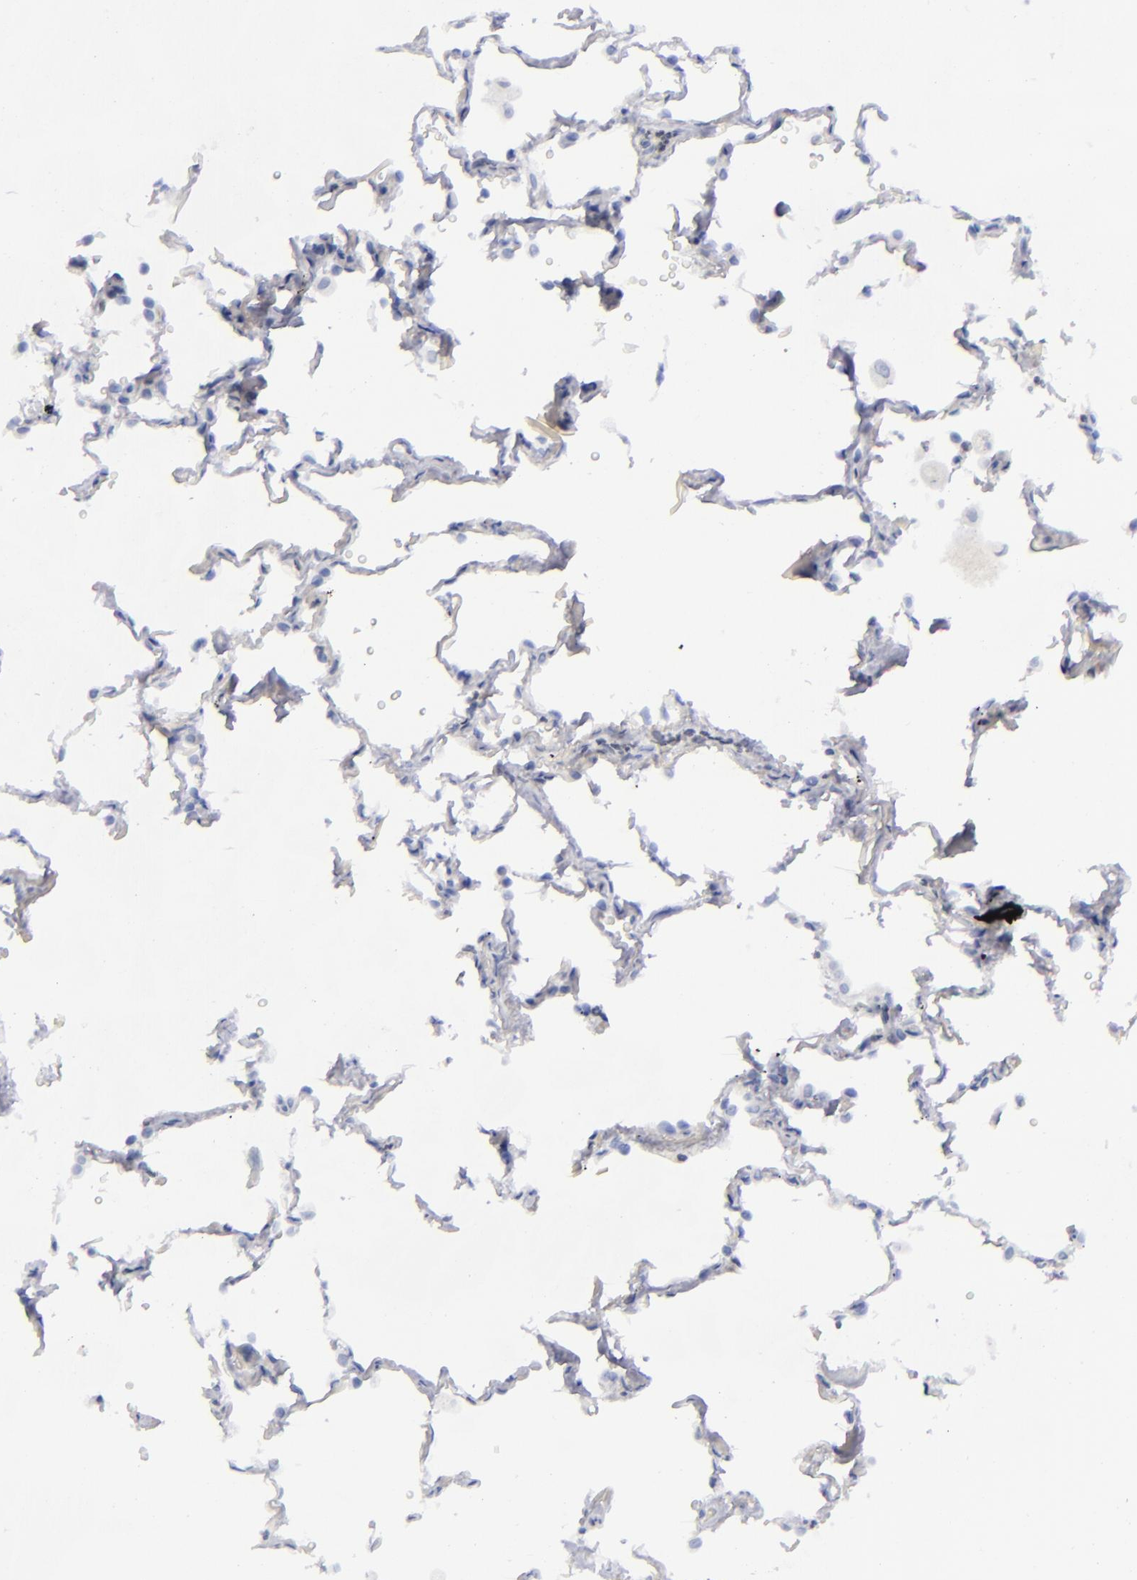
{"staining": {"intensity": "negative", "quantity": "none", "location": "none"}, "tissue": "lung cancer", "cell_type": "Tumor cells", "image_type": "cancer", "snomed": [{"axis": "morphology", "description": "Adenocarcinoma, NOS"}, {"axis": "topography", "description": "Lung"}], "caption": "A high-resolution histopathology image shows immunohistochemistry (IHC) staining of lung cancer, which displays no significant expression in tumor cells. (Brightfield microscopy of DAB (3,3'-diaminobenzidine) immunohistochemistry at high magnification).", "gene": "AURKA", "patient": {"sex": "female", "age": 50}}